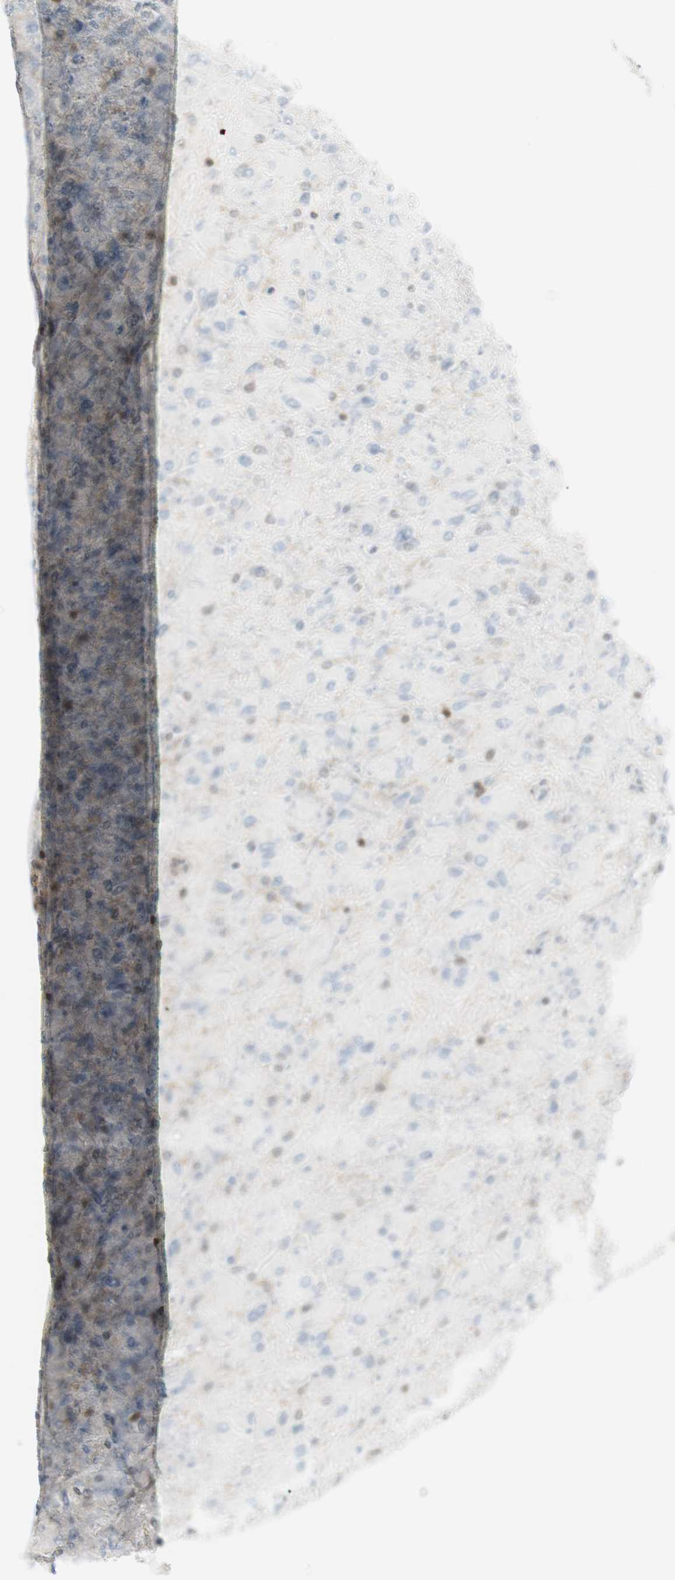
{"staining": {"intensity": "negative", "quantity": "none", "location": "none"}, "tissue": "glioma", "cell_type": "Tumor cells", "image_type": "cancer", "snomed": [{"axis": "morphology", "description": "Glioma, malignant, High grade"}, {"axis": "topography", "description": "Cerebral cortex"}], "caption": "IHC of human glioma shows no expression in tumor cells.", "gene": "PPP1CA", "patient": {"sex": "female", "age": 36}}